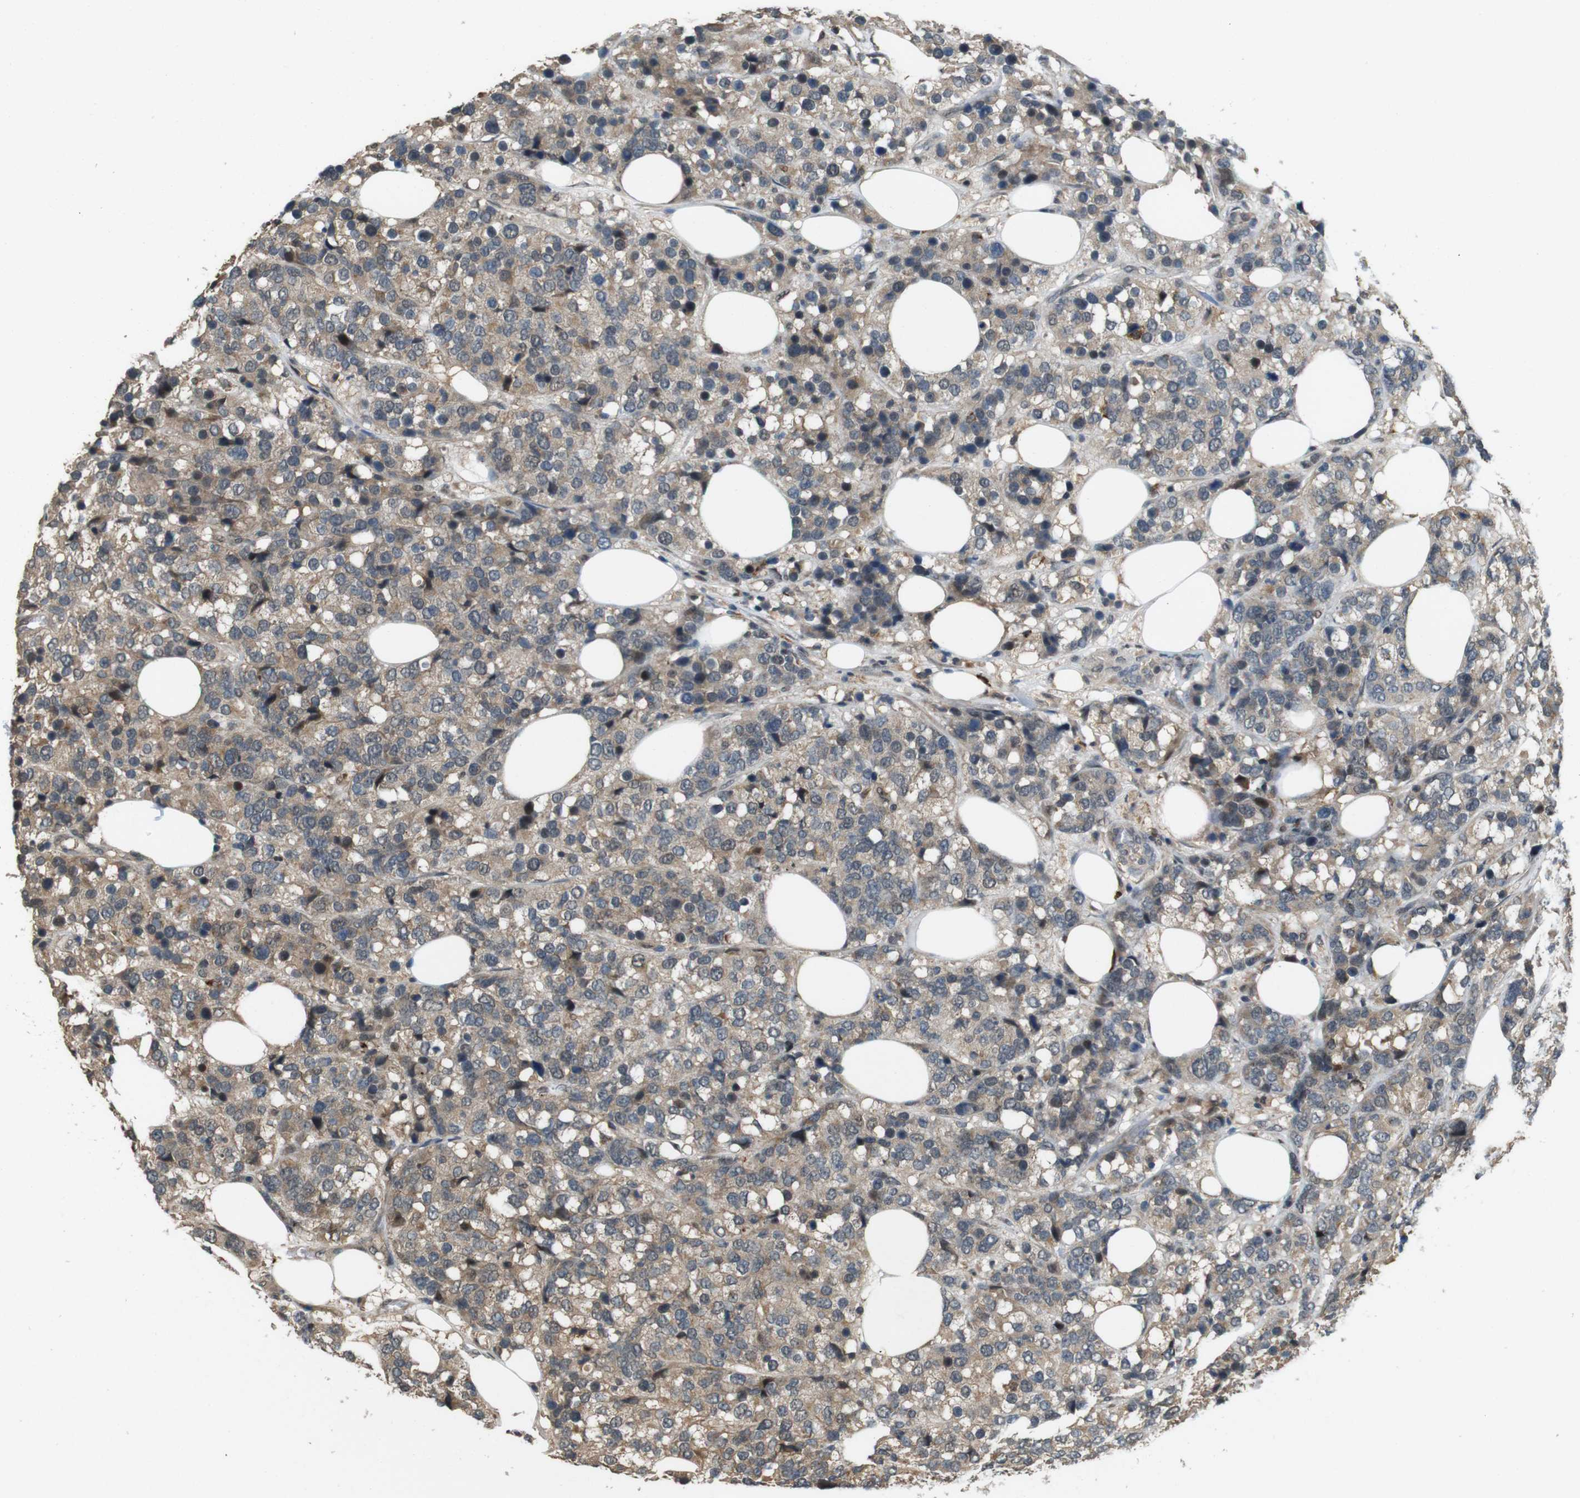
{"staining": {"intensity": "moderate", "quantity": "25%-75%", "location": "cytoplasmic/membranous"}, "tissue": "breast cancer", "cell_type": "Tumor cells", "image_type": "cancer", "snomed": [{"axis": "morphology", "description": "Lobular carcinoma"}, {"axis": "topography", "description": "Breast"}], "caption": "Protein expression by IHC displays moderate cytoplasmic/membranous positivity in approximately 25%-75% of tumor cells in lobular carcinoma (breast). (Brightfield microscopy of DAB IHC at high magnification).", "gene": "CDC34", "patient": {"sex": "female", "age": 59}}